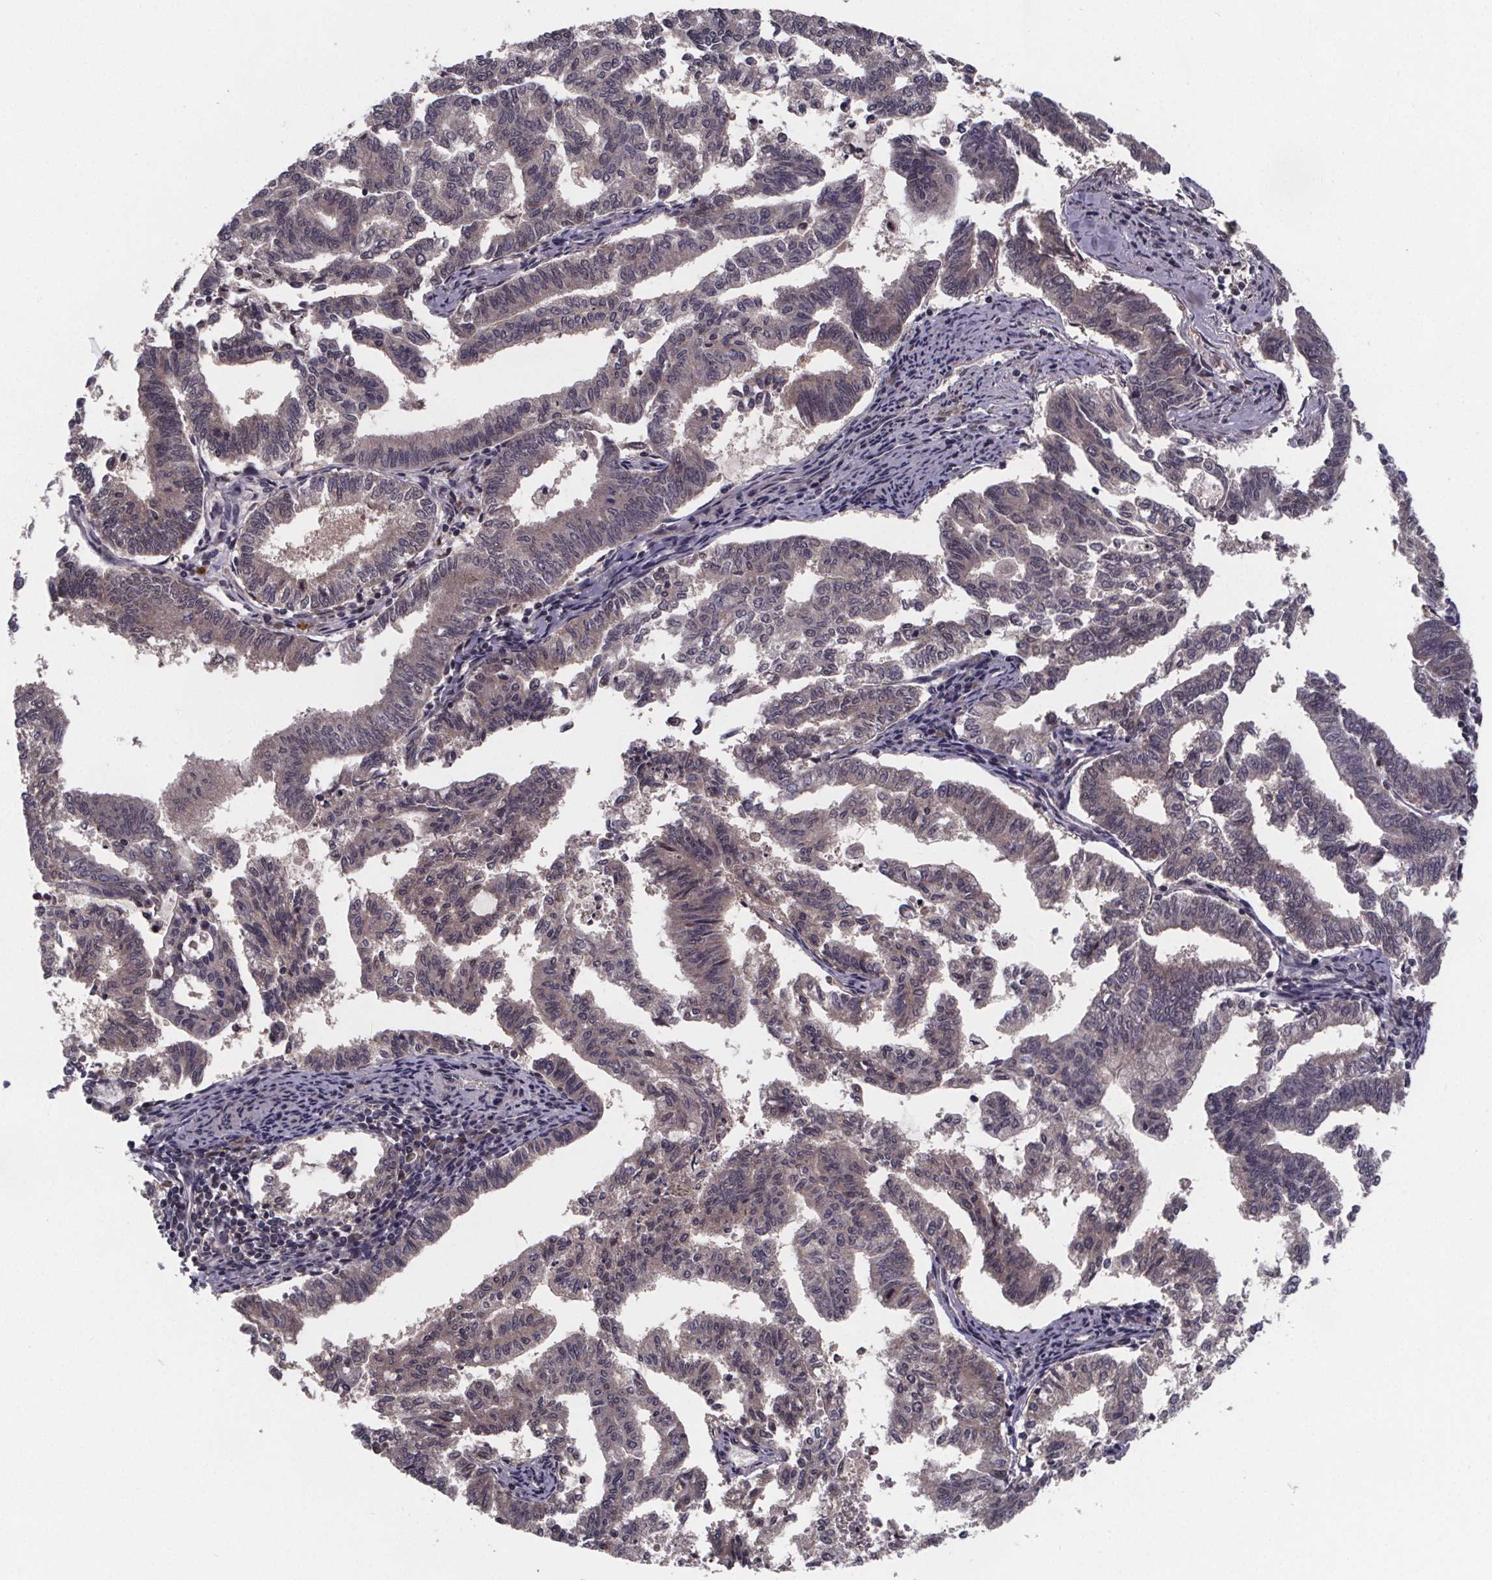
{"staining": {"intensity": "negative", "quantity": "none", "location": "none"}, "tissue": "endometrial cancer", "cell_type": "Tumor cells", "image_type": "cancer", "snomed": [{"axis": "morphology", "description": "Adenocarcinoma, NOS"}, {"axis": "topography", "description": "Endometrium"}], "caption": "High power microscopy micrograph of an IHC micrograph of endometrial adenocarcinoma, revealing no significant staining in tumor cells. Nuclei are stained in blue.", "gene": "FN3KRP", "patient": {"sex": "female", "age": 79}}